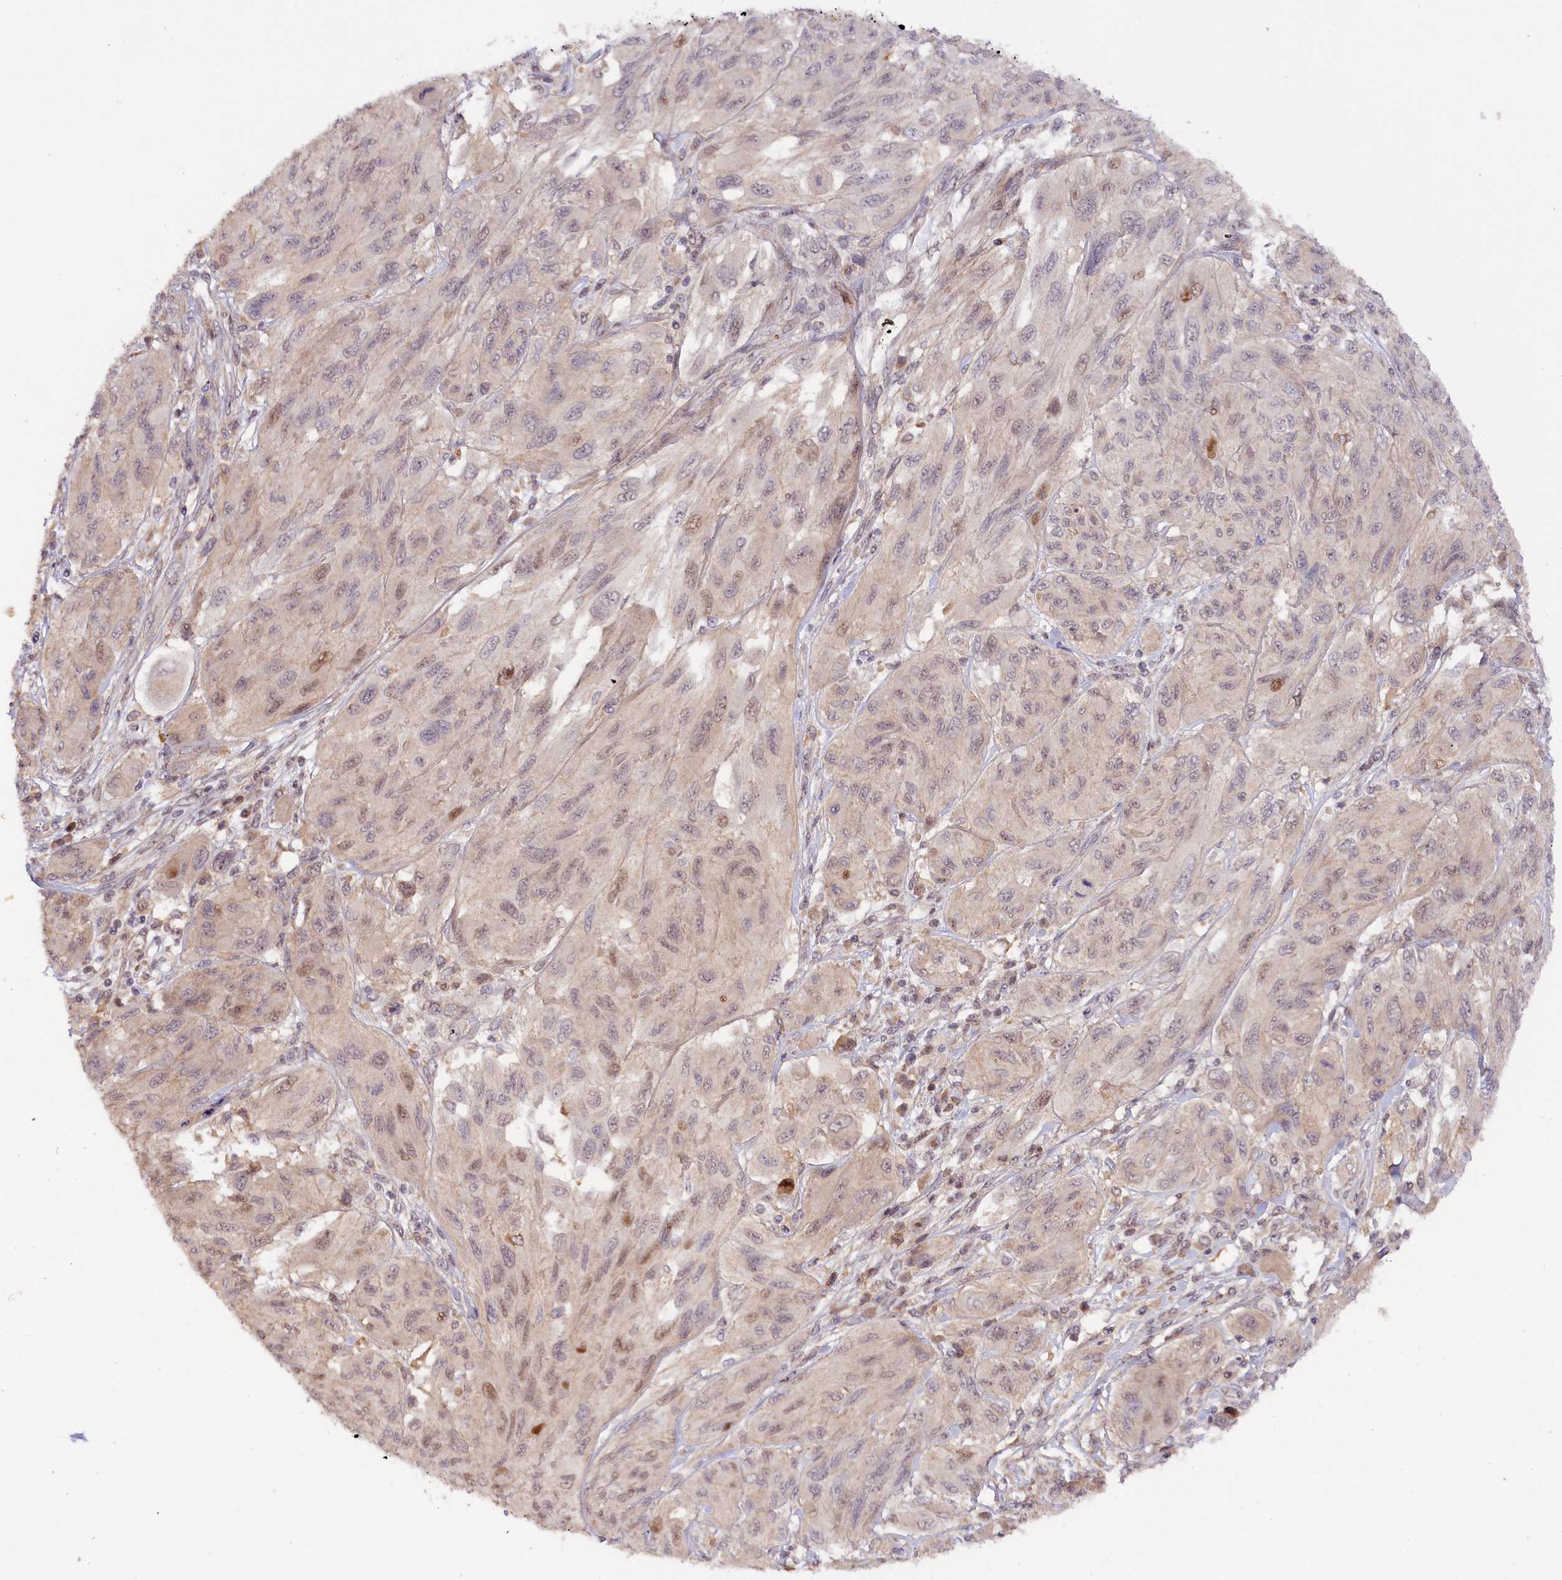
{"staining": {"intensity": "moderate", "quantity": "<25%", "location": "nuclear"}, "tissue": "melanoma", "cell_type": "Tumor cells", "image_type": "cancer", "snomed": [{"axis": "morphology", "description": "Malignant melanoma, NOS"}, {"axis": "topography", "description": "Skin"}], "caption": "Immunohistochemical staining of human malignant melanoma shows low levels of moderate nuclear positivity in about <25% of tumor cells.", "gene": "ZNF480", "patient": {"sex": "female", "age": 91}}